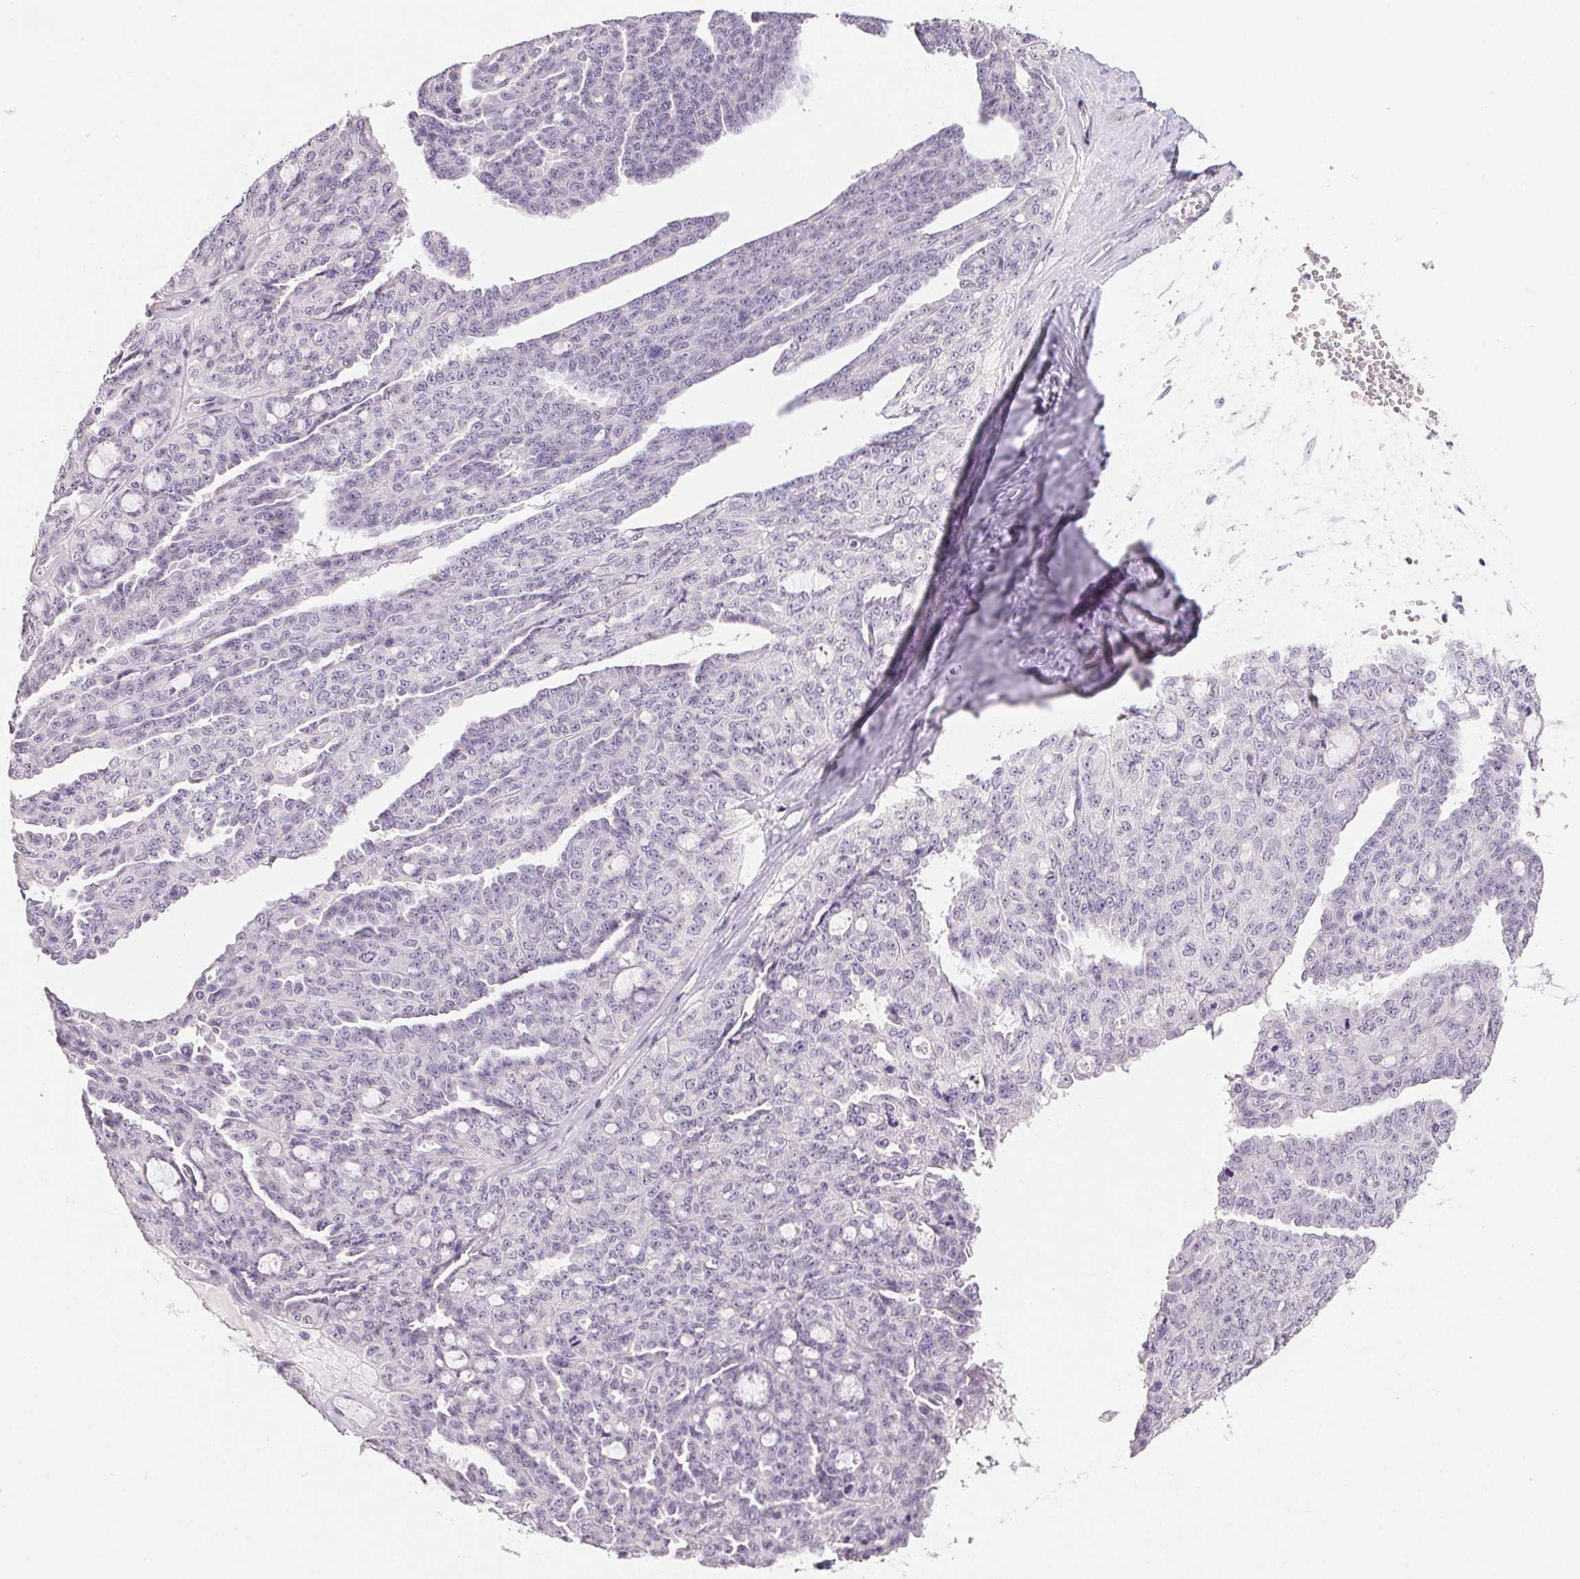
{"staining": {"intensity": "negative", "quantity": "none", "location": "none"}, "tissue": "ovarian cancer", "cell_type": "Tumor cells", "image_type": "cancer", "snomed": [{"axis": "morphology", "description": "Cystadenocarcinoma, serous, NOS"}, {"axis": "topography", "description": "Ovary"}], "caption": "There is no significant staining in tumor cells of ovarian cancer (serous cystadenocarcinoma). The staining was performed using DAB to visualize the protein expression in brown, while the nuclei were stained in blue with hematoxylin (Magnification: 20x).", "gene": "PPY", "patient": {"sex": "female", "age": 71}}